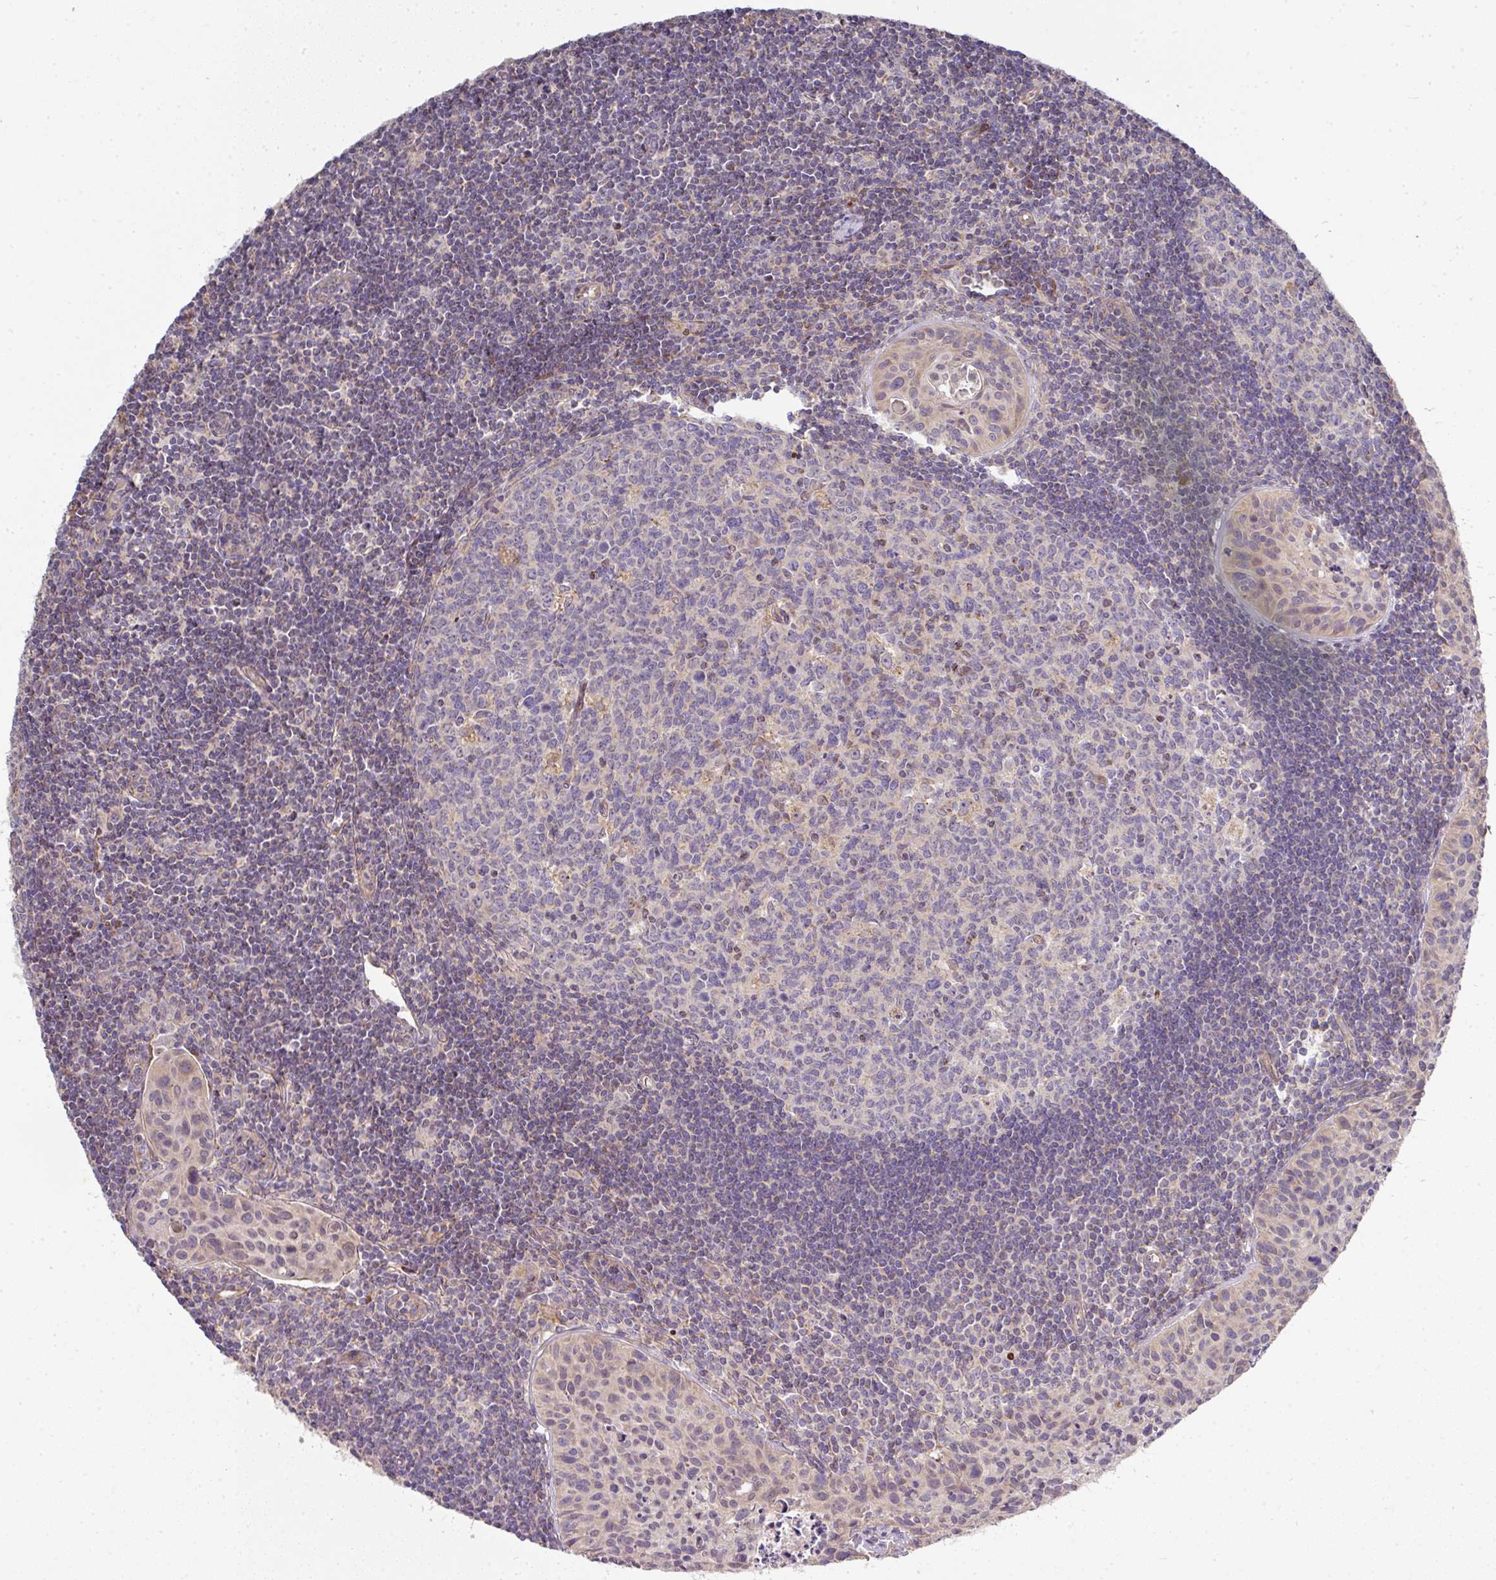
{"staining": {"intensity": "negative", "quantity": "none", "location": "none"}, "tissue": "lymph node", "cell_type": "Germinal center cells", "image_type": "normal", "snomed": [{"axis": "morphology", "description": "Normal tissue, NOS"}, {"axis": "topography", "description": "Lymph node"}], "caption": "The photomicrograph exhibits no significant expression in germinal center cells of lymph node.", "gene": "STK35", "patient": {"sex": "female", "age": 29}}